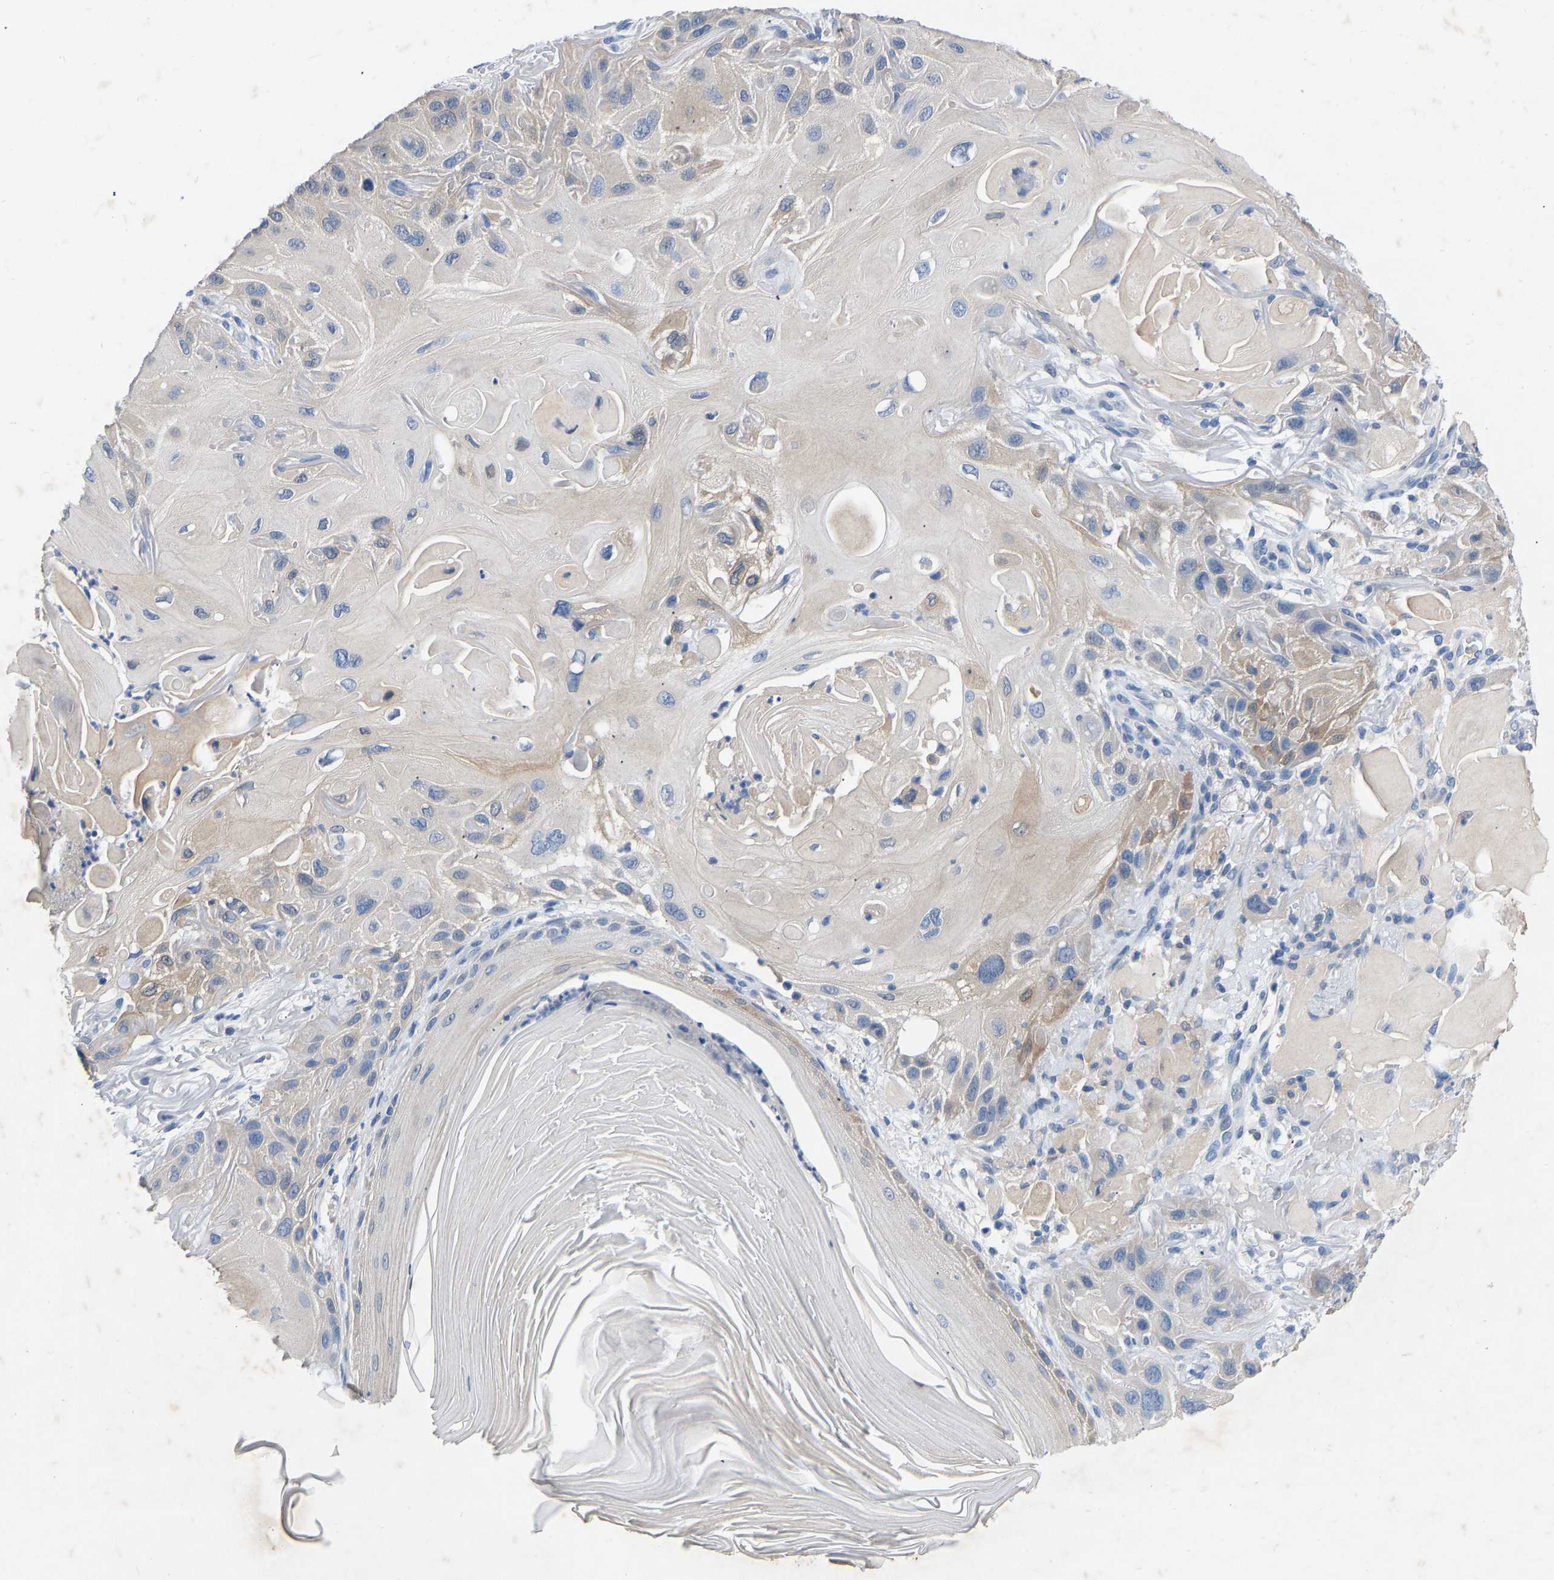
{"staining": {"intensity": "weak", "quantity": "<25%", "location": "cytoplasmic/membranous"}, "tissue": "skin cancer", "cell_type": "Tumor cells", "image_type": "cancer", "snomed": [{"axis": "morphology", "description": "Squamous cell carcinoma, NOS"}, {"axis": "topography", "description": "Skin"}], "caption": "This is an immunohistochemistry (IHC) image of human skin cancer (squamous cell carcinoma). There is no positivity in tumor cells.", "gene": "RBP1", "patient": {"sex": "female", "age": 77}}